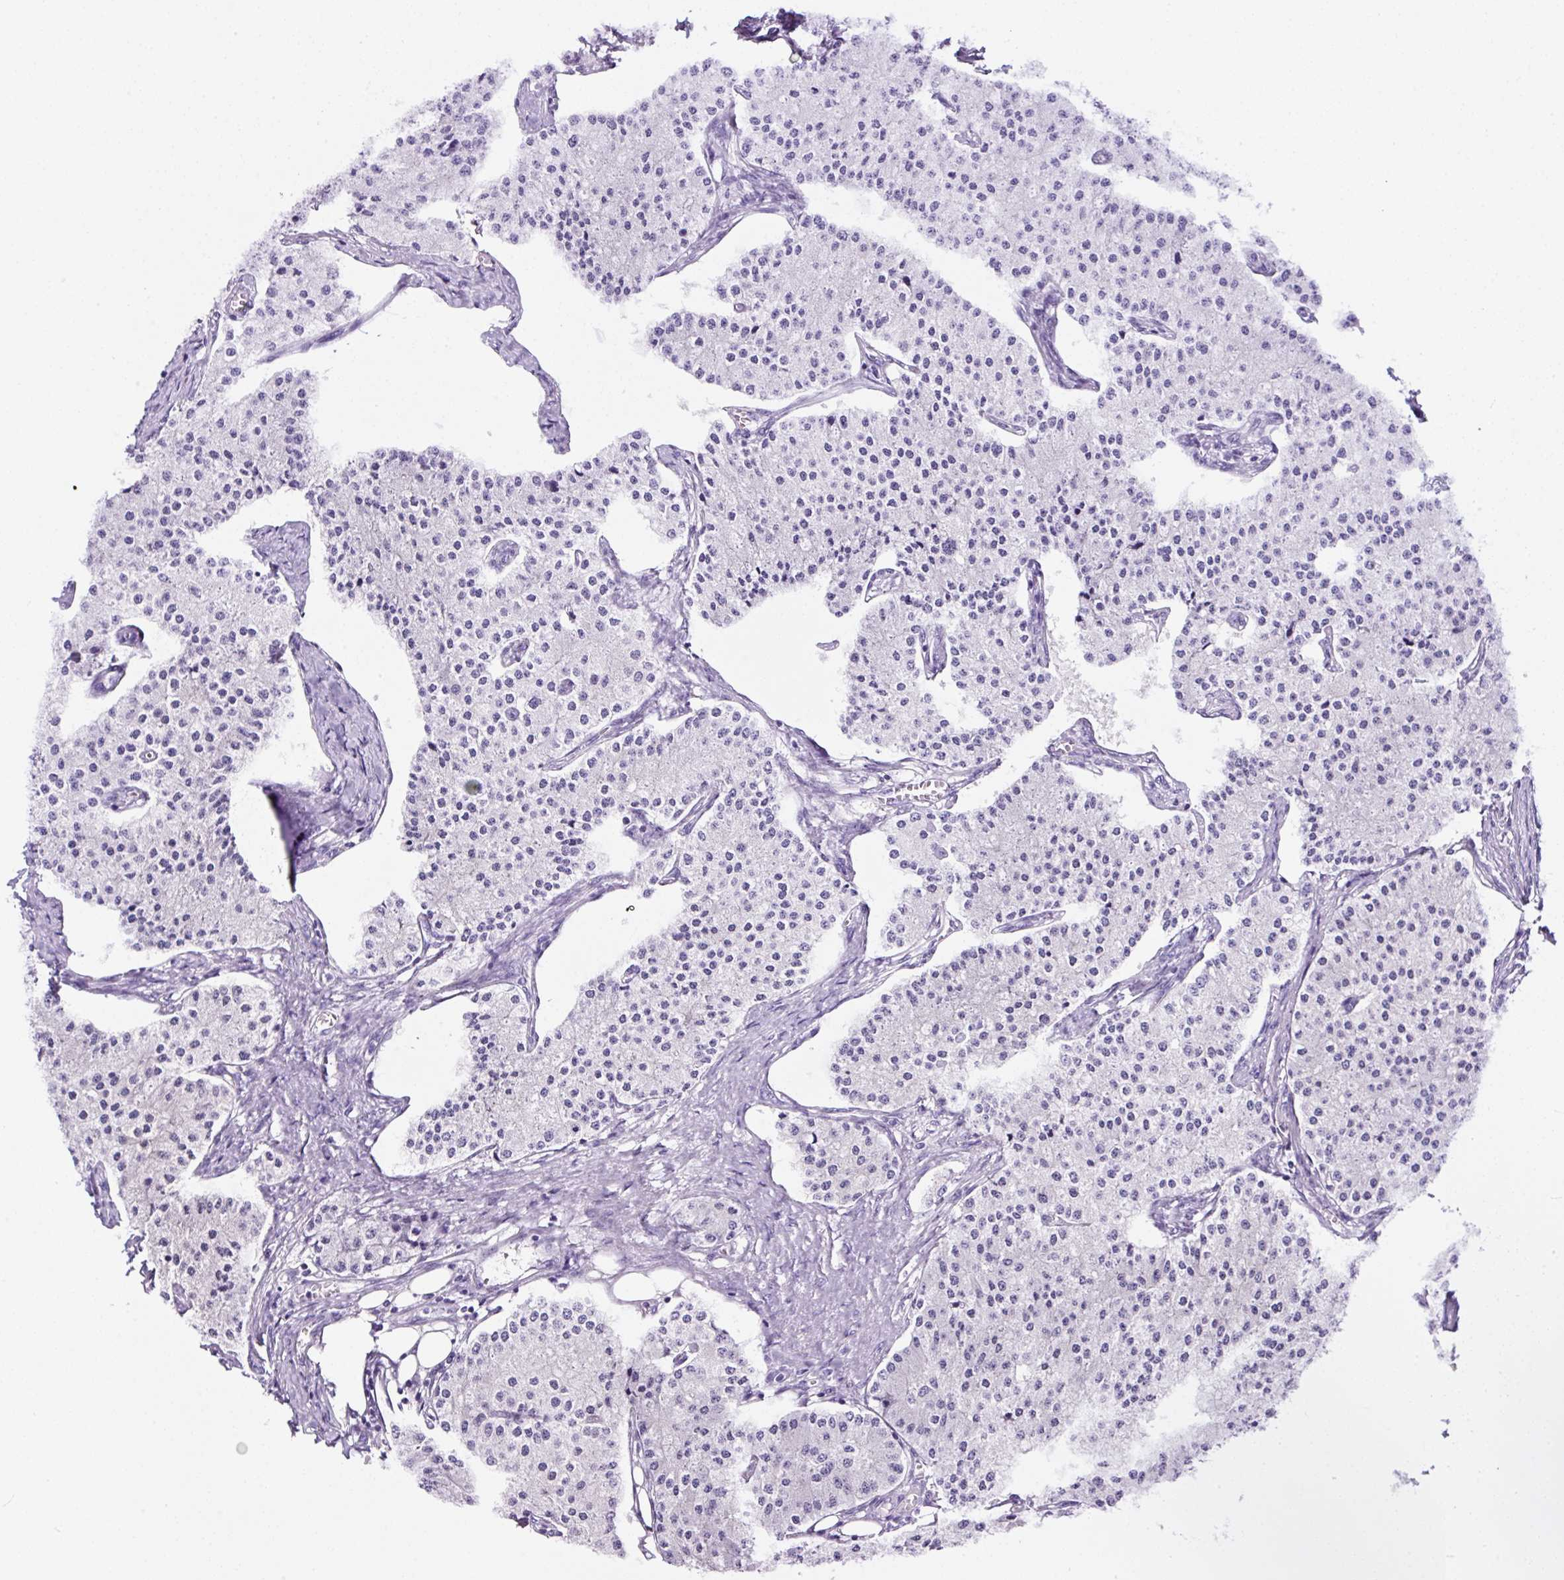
{"staining": {"intensity": "negative", "quantity": "none", "location": "none"}, "tissue": "carcinoid", "cell_type": "Tumor cells", "image_type": "cancer", "snomed": [{"axis": "morphology", "description": "Carcinoid, malignant, NOS"}, {"axis": "topography", "description": "Colon"}], "caption": "Immunohistochemical staining of human carcinoid demonstrates no significant staining in tumor cells.", "gene": "TAFA3", "patient": {"sex": "female", "age": 52}}